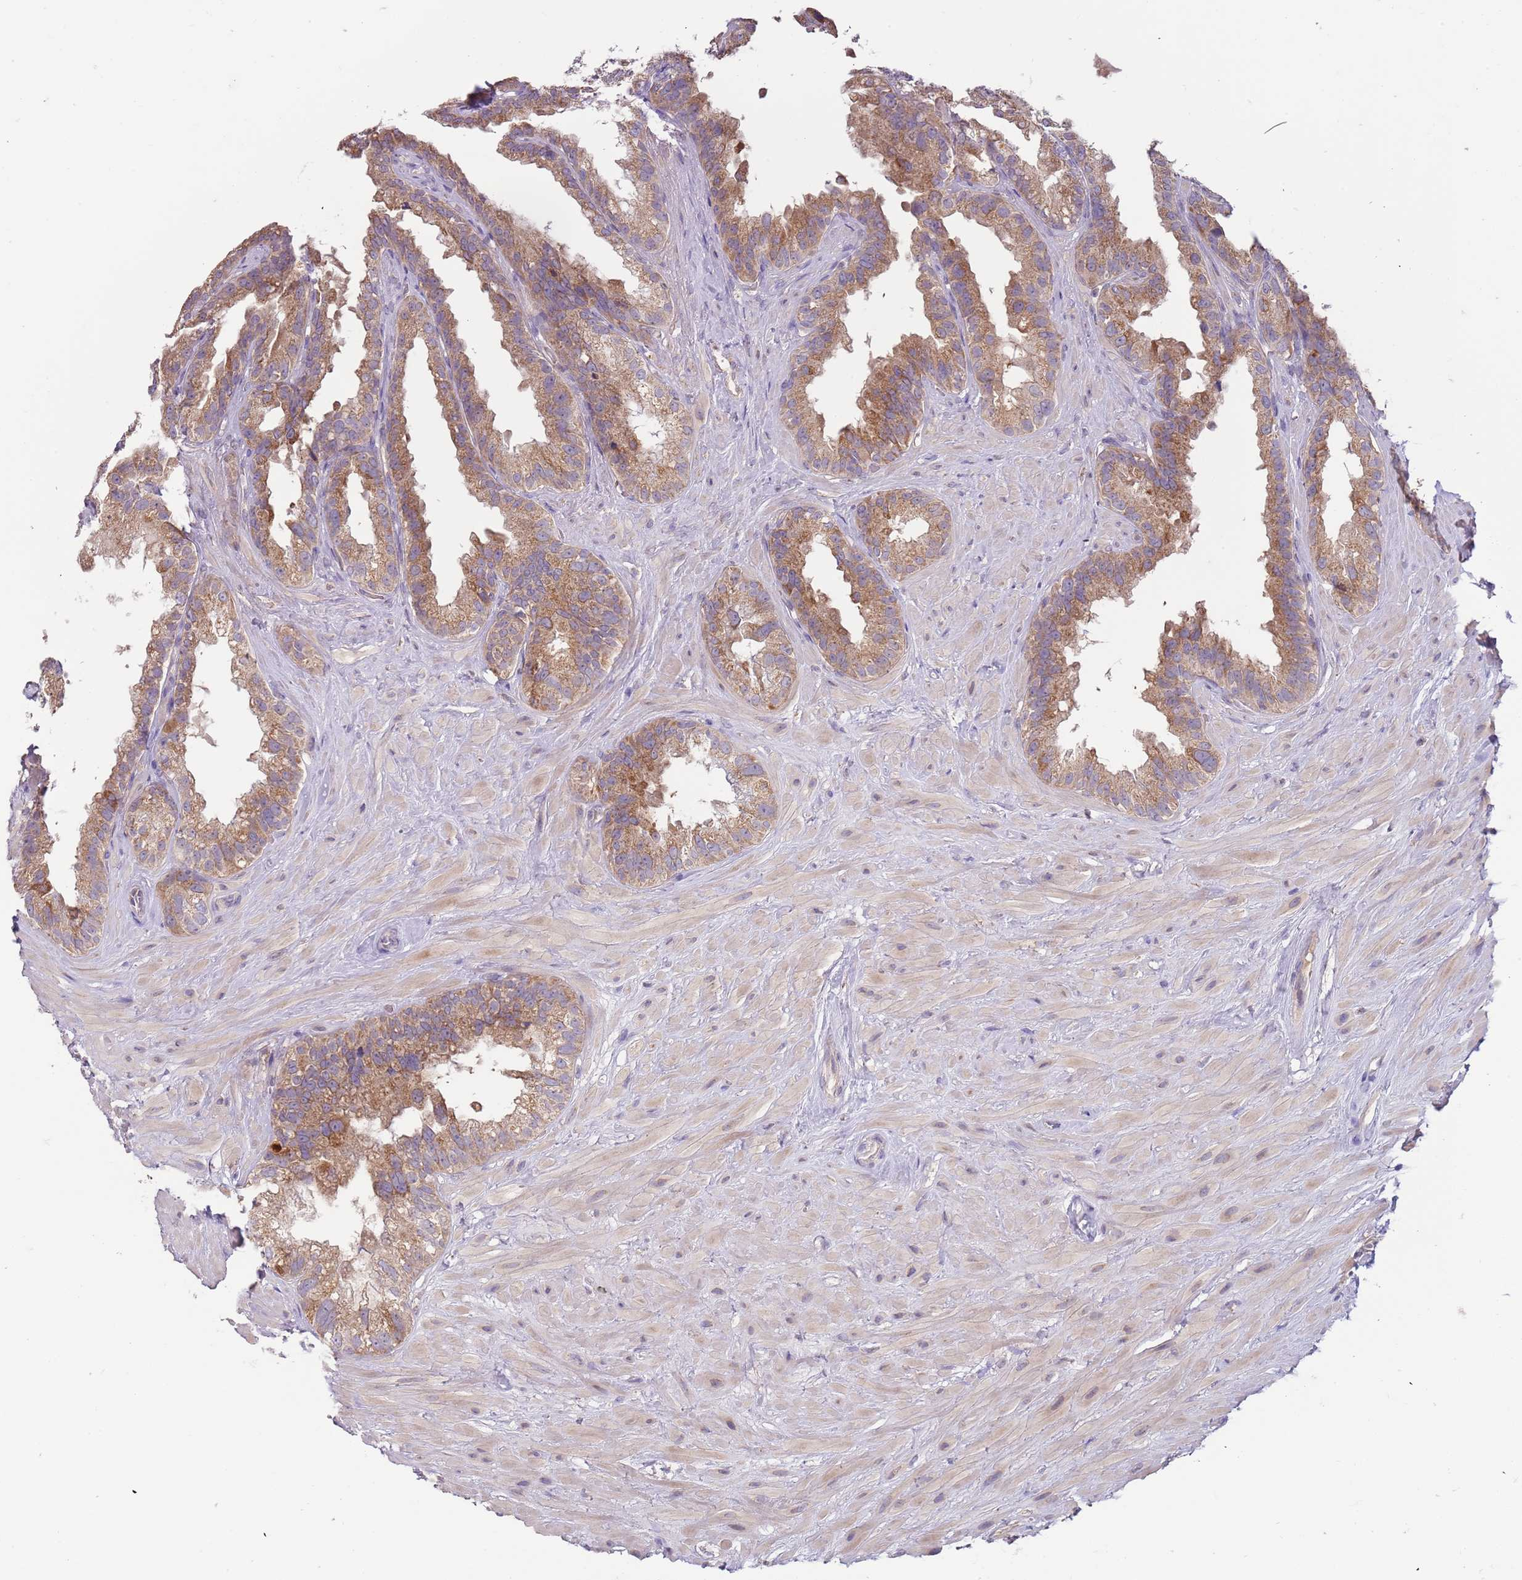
{"staining": {"intensity": "moderate", "quantity": ">75%", "location": "cytoplasmic/membranous"}, "tissue": "seminal vesicle", "cell_type": "Glandular cells", "image_type": "normal", "snomed": [{"axis": "morphology", "description": "Normal tissue, NOS"}, {"axis": "topography", "description": "Seminal veicle"}], "caption": "Immunohistochemical staining of unremarkable seminal vesicle displays >75% levels of moderate cytoplasmic/membranous protein positivity in approximately >75% of glandular cells. The staining was performed using DAB, with brown indicating positive protein expression. Nuclei are stained blue with hematoxylin.", "gene": "FECH", "patient": {"sex": "male", "age": 80}}